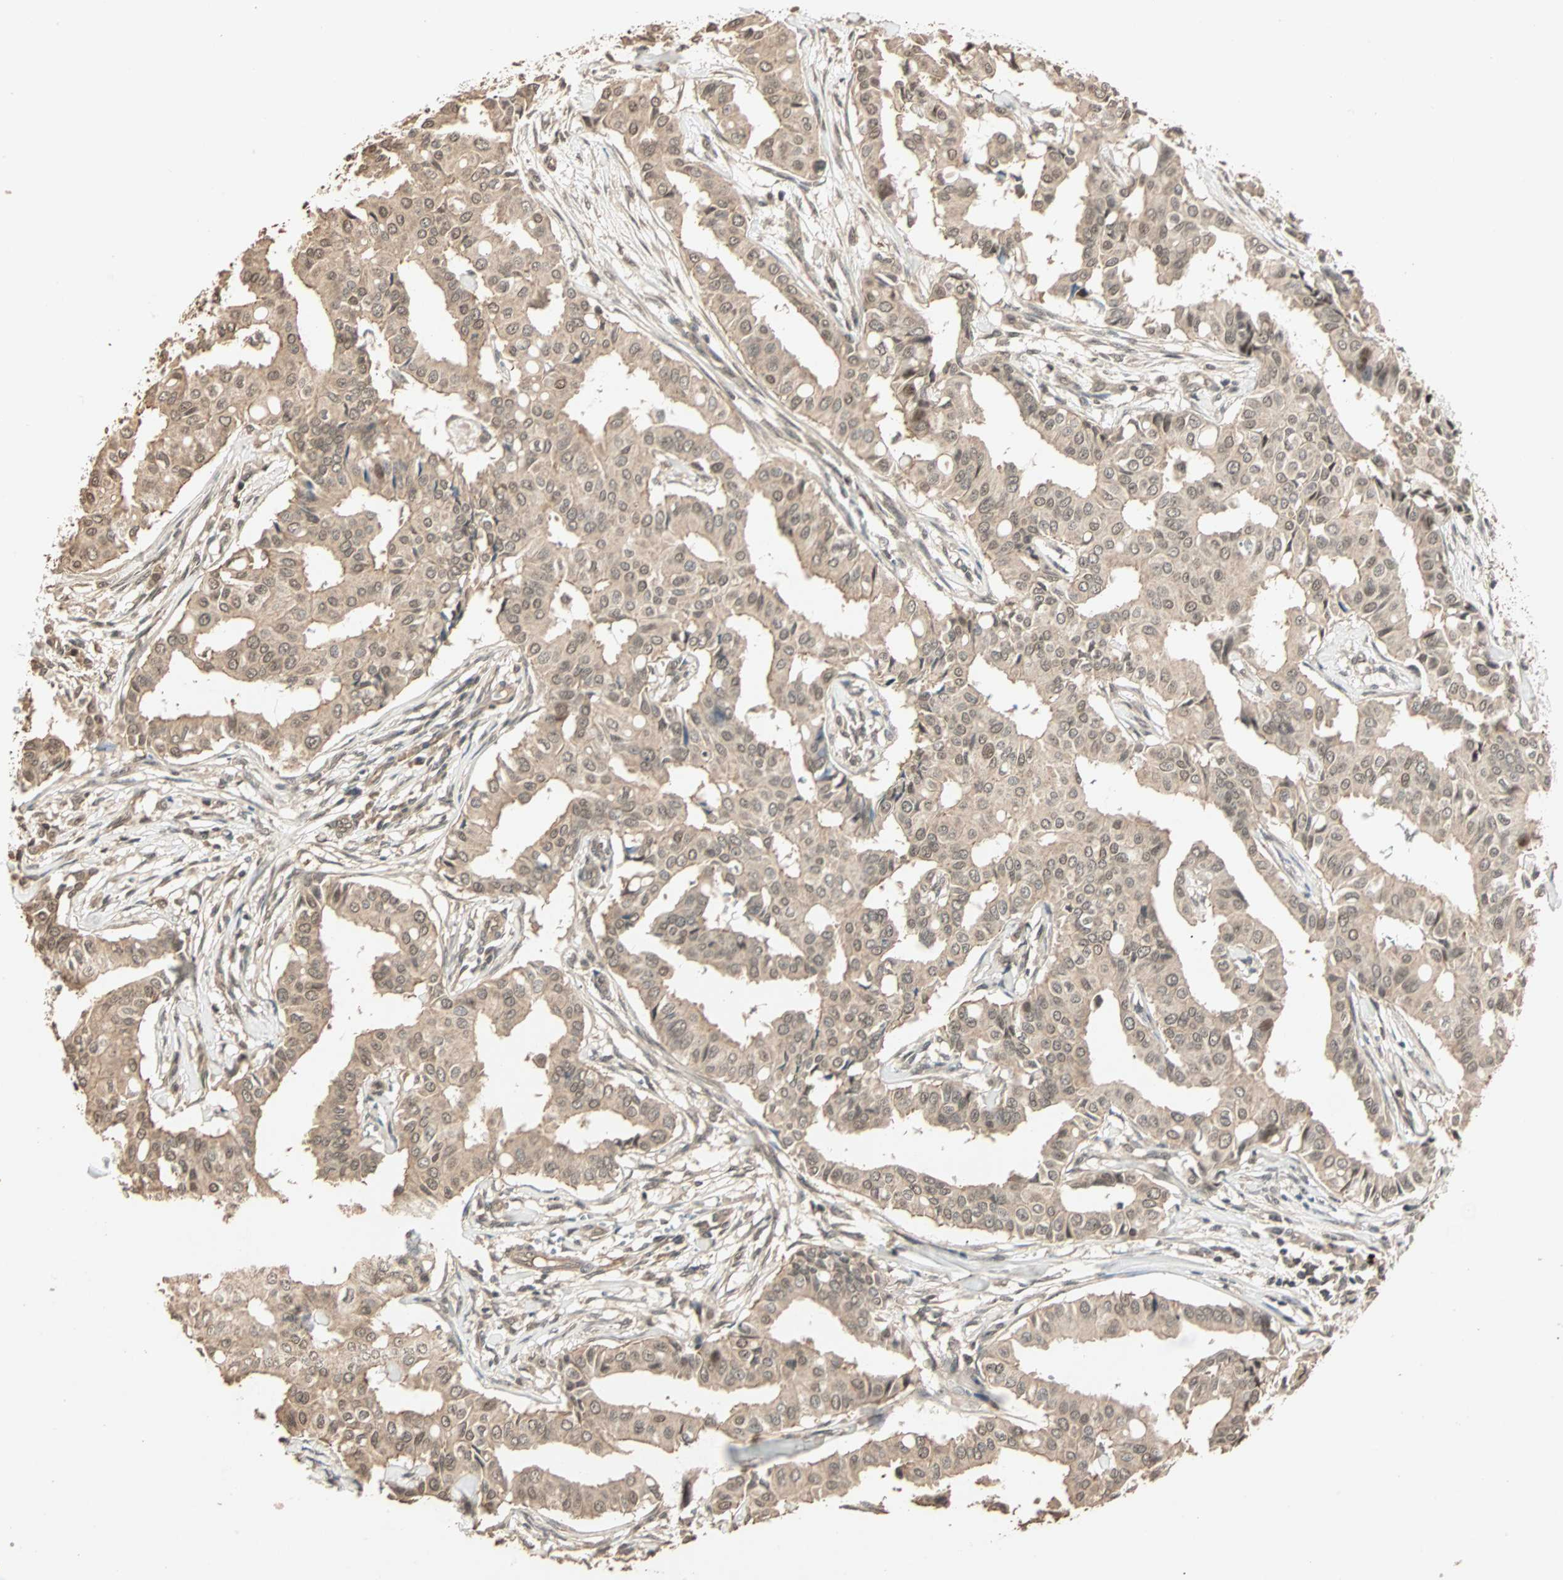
{"staining": {"intensity": "moderate", "quantity": ">75%", "location": "cytoplasmic/membranous,nuclear"}, "tissue": "head and neck cancer", "cell_type": "Tumor cells", "image_type": "cancer", "snomed": [{"axis": "morphology", "description": "Adenocarcinoma, NOS"}, {"axis": "topography", "description": "Salivary gland"}, {"axis": "topography", "description": "Head-Neck"}], "caption": "High-power microscopy captured an IHC image of head and neck adenocarcinoma, revealing moderate cytoplasmic/membranous and nuclear staining in about >75% of tumor cells.", "gene": "ZBTB33", "patient": {"sex": "female", "age": 59}}